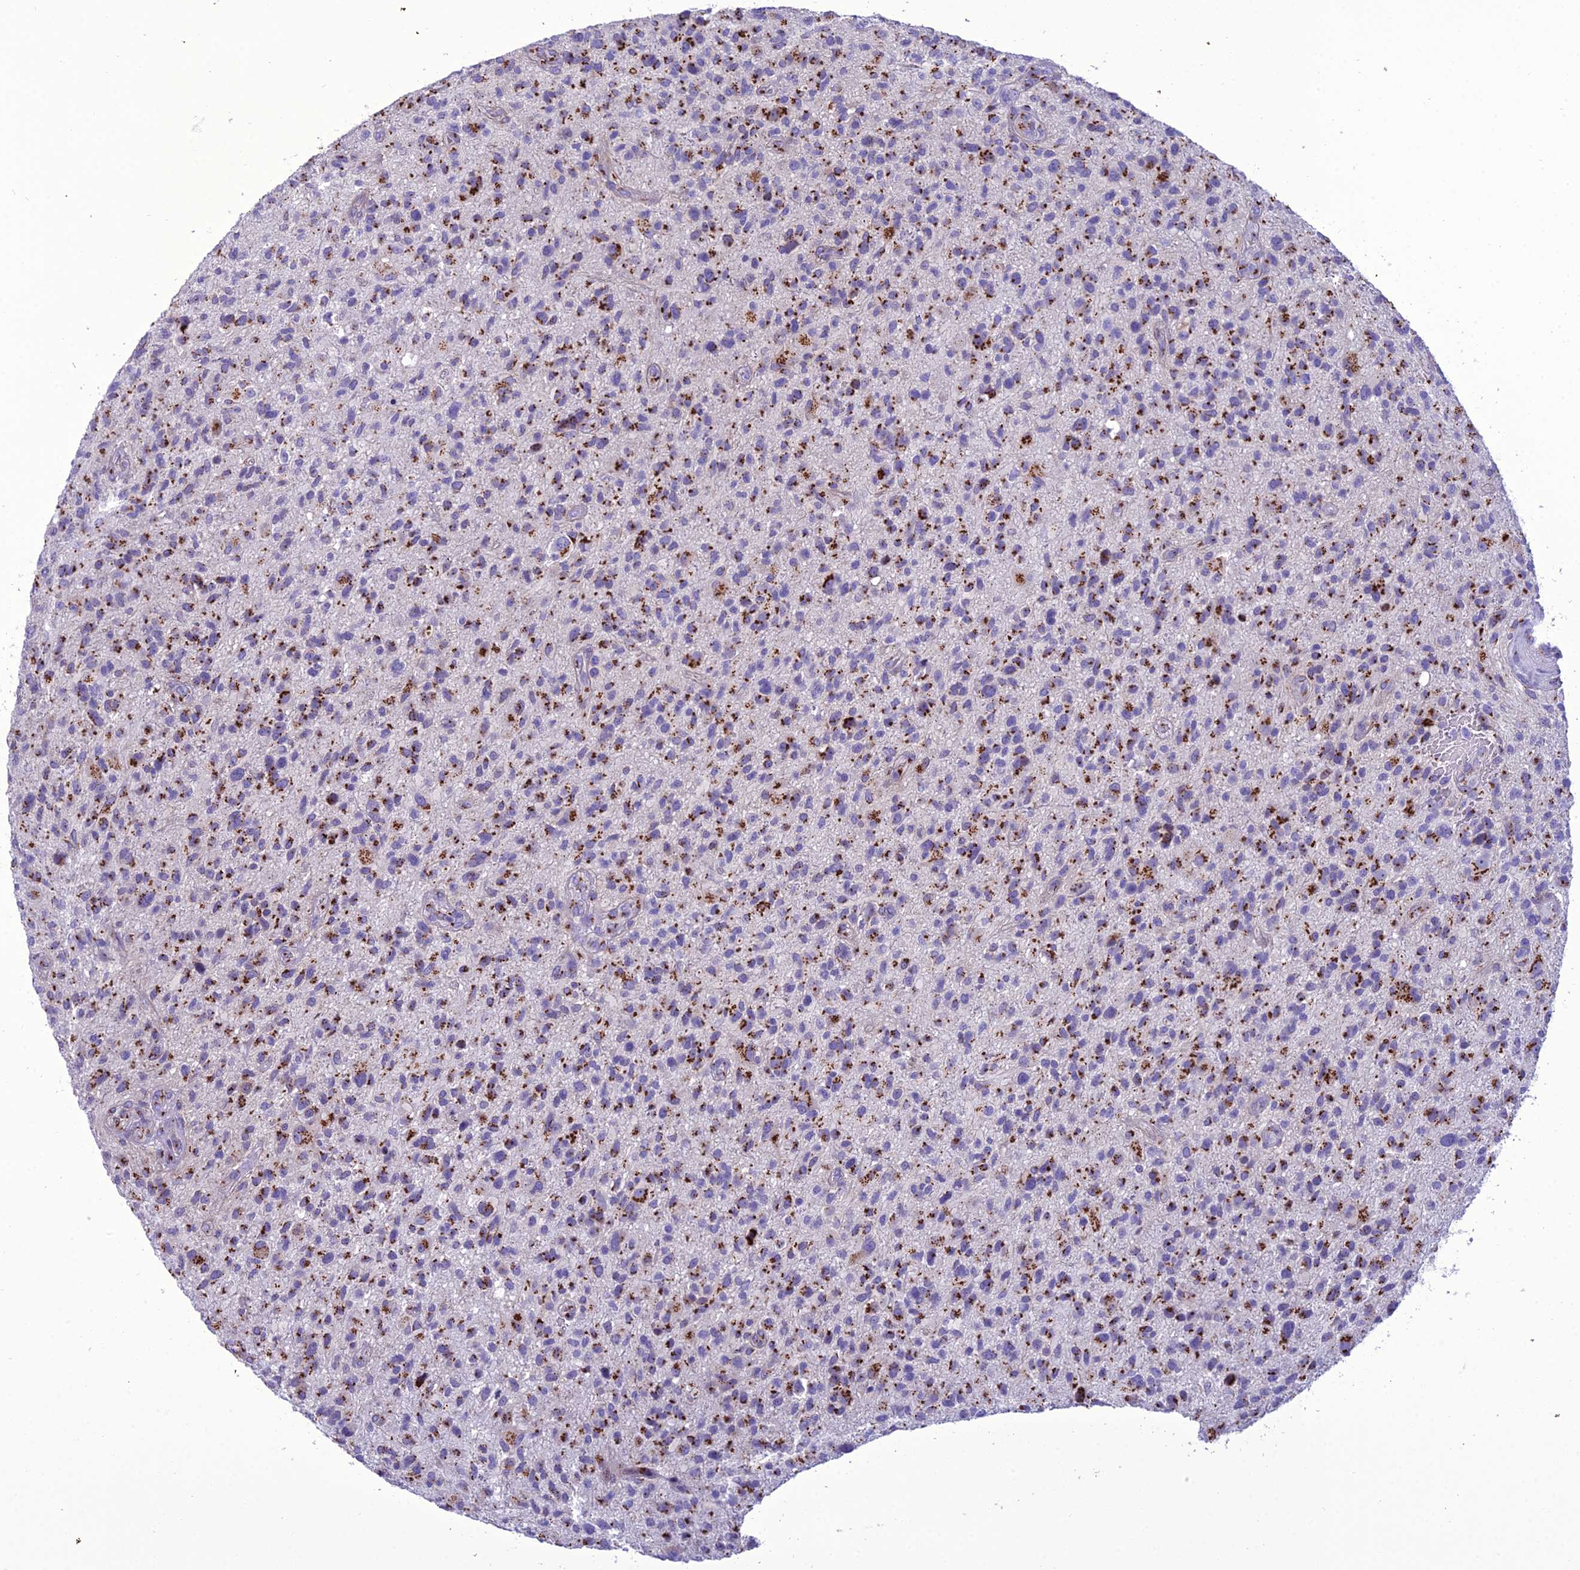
{"staining": {"intensity": "strong", "quantity": ">75%", "location": "cytoplasmic/membranous"}, "tissue": "glioma", "cell_type": "Tumor cells", "image_type": "cancer", "snomed": [{"axis": "morphology", "description": "Glioma, malignant, High grade"}, {"axis": "topography", "description": "Brain"}], "caption": "Tumor cells exhibit strong cytoplasmic/membranous positivity in about >75% of cells in high-grade glioma (malignant). The protein of interest is shown in brown color, while the nuclei are stained blue.", "gene": "GOLM2", "patient": {"sex": "male", "age": 47}}